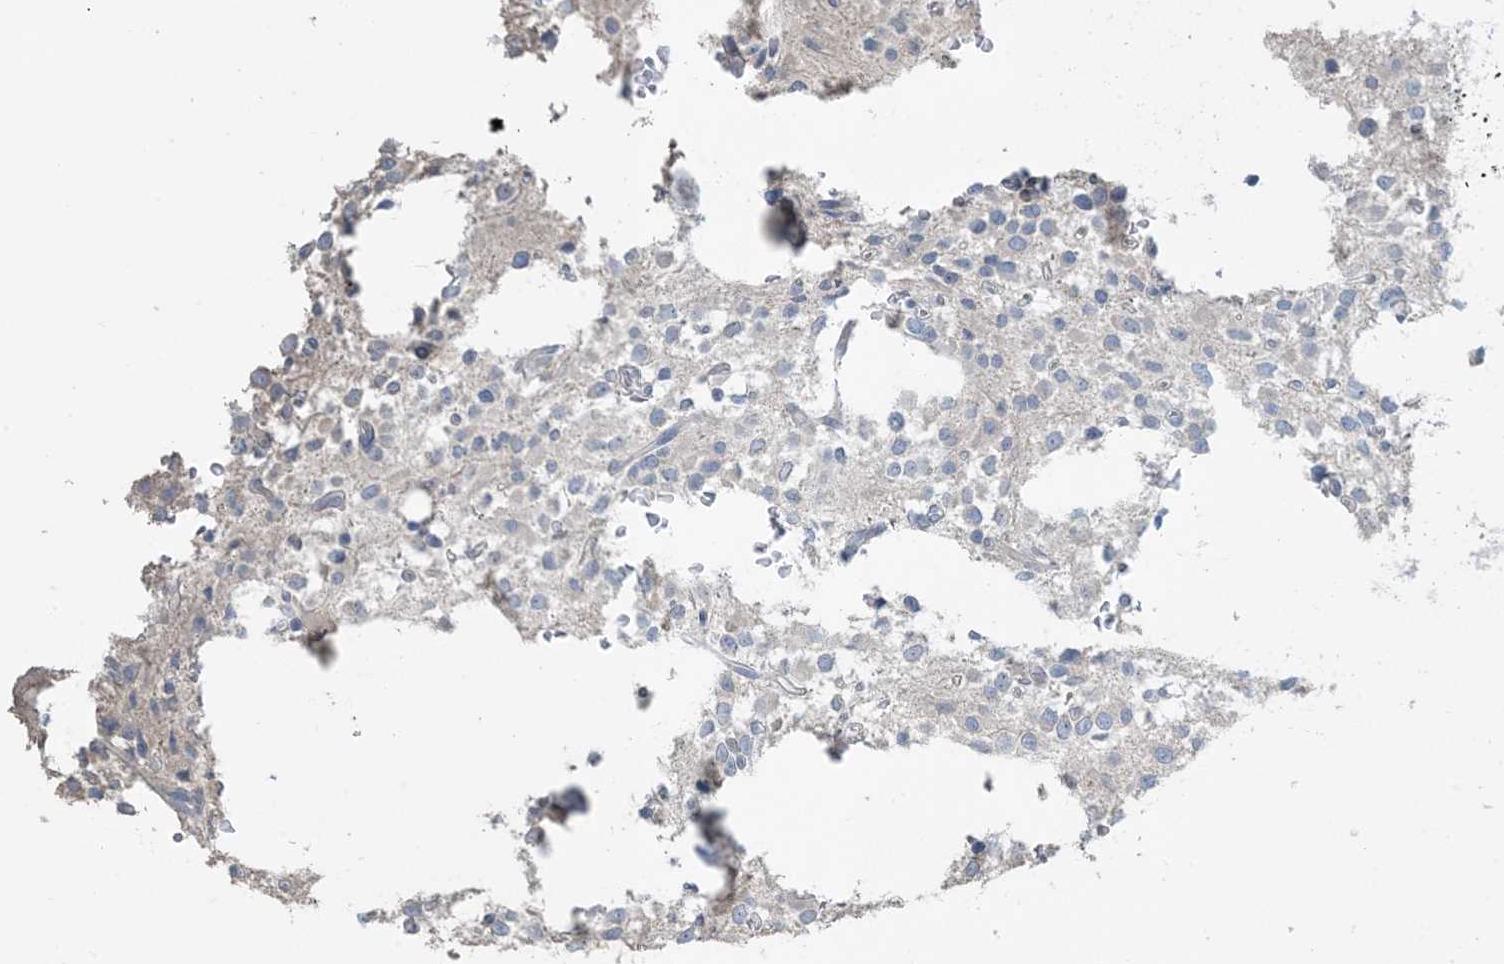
{"staining": {"intensity": "negative", "quantity": "none", "location": "none"}, "tissue": "glioma", "cell_type": "Tumor cells", "image_type": "cancer", "snomed": [{"axis": "morphology", "description": "Glioma, malignant, High grade"}, {"axis": "topography", "description": "Brain"}], "caption": "Glioma stained for a protein using immunohistochemistry (IHC) shows no expression tumor cells.", "gene": "NPHS2", "patient": {"sex": "female", "age": 62}}